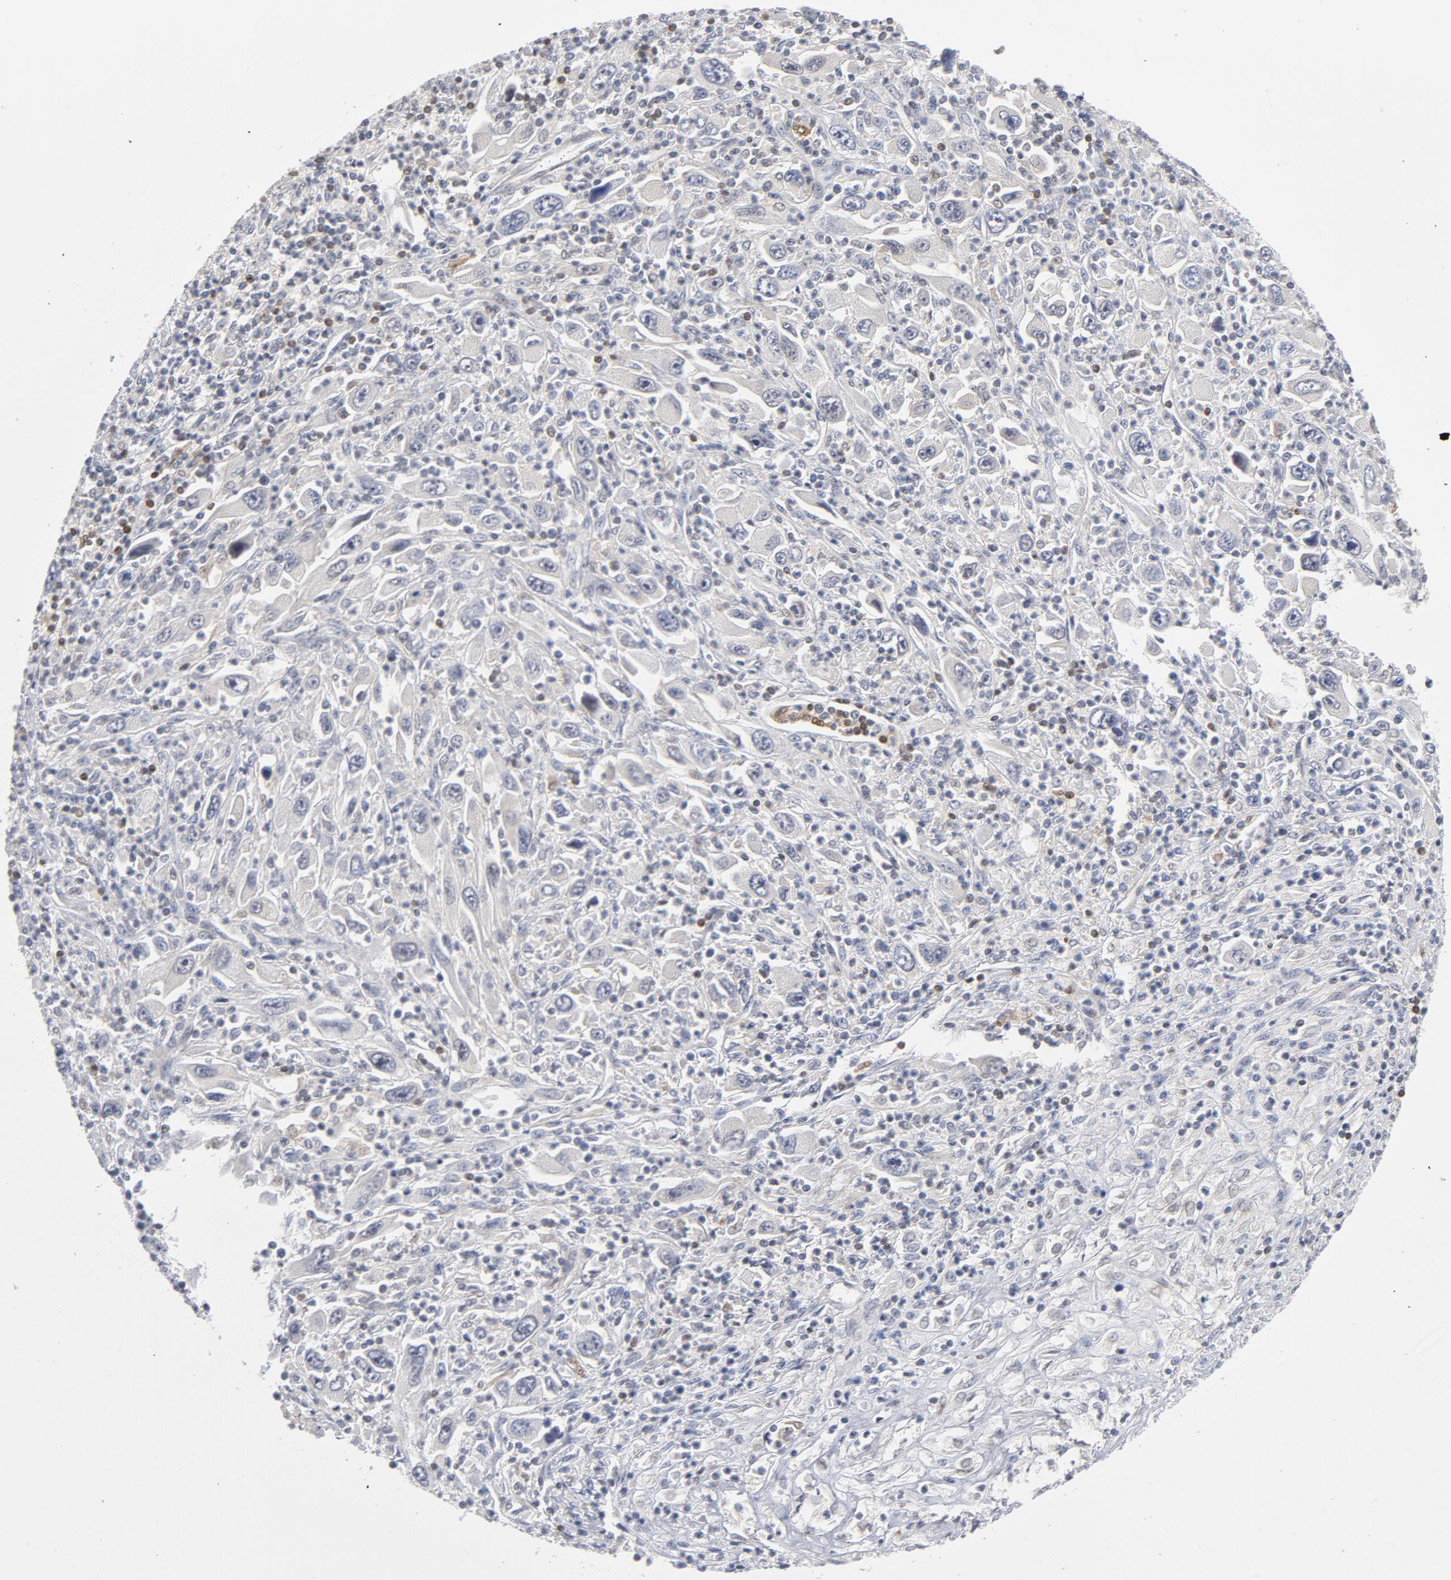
{"staining": {"intensity": "weak", "quantity": ">75%", "location": "cytoplasmic/membranous"}, "tissue": "melanoma", "cell_type": "Tumor cells", "image_type": "cancer", "snomed": [{"axis": "morphology", "description": "Malignant melanoma, Metastatic site"}, {"axis": "topography", "description": "Skin"}], "caption": "Melanoma stained with DAB (3,3'-diaminobenzidine) IHC exhibits low levels of weak cytoplasmic/membranous staining in about >75% of tumor cells.", "gene": "TRADD", "patient": {"sex": "female", "age": 56}}